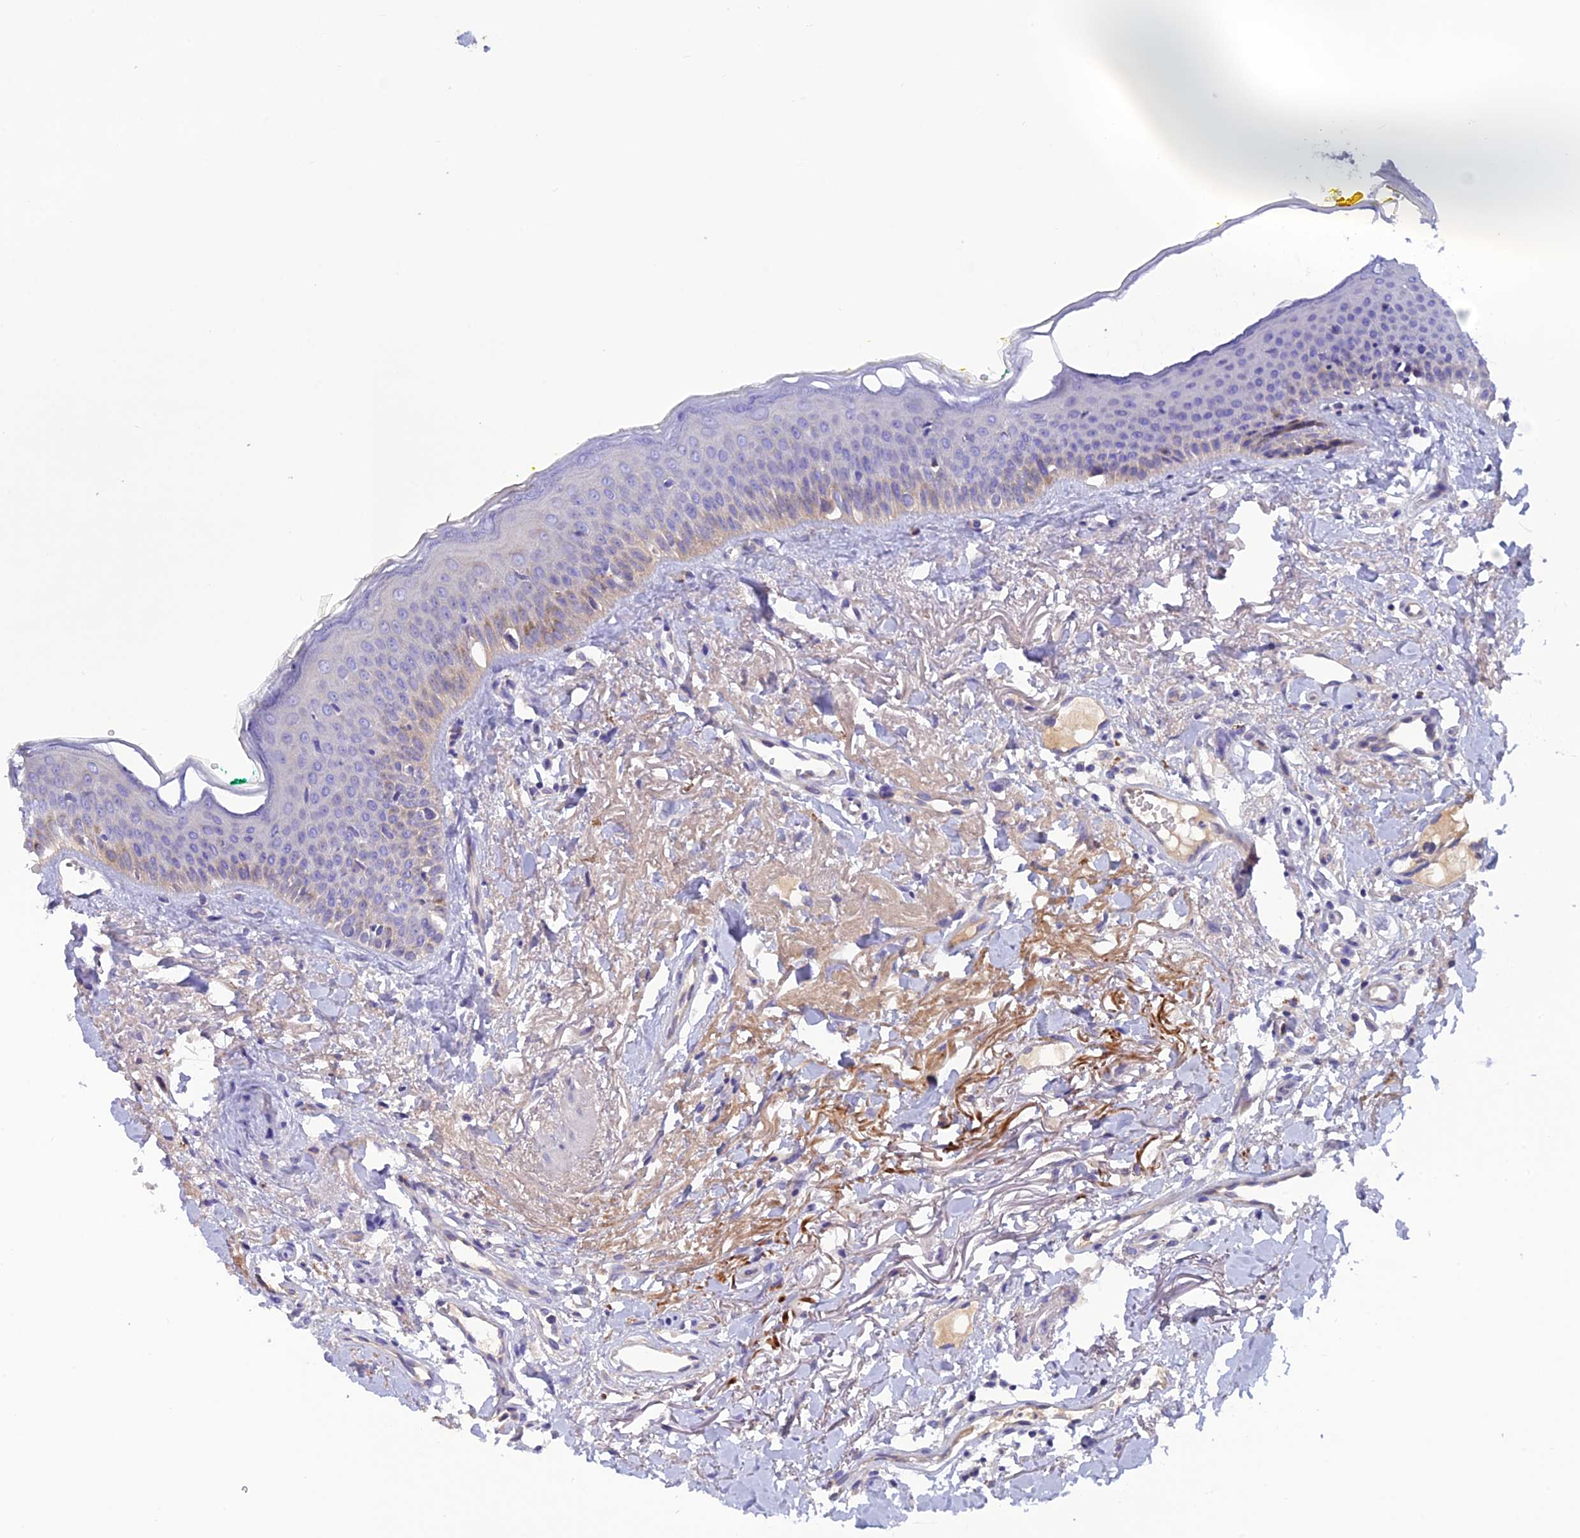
{"staining": {"intensity": "weak", "quantity": "<25%", "location": "cytoplasmic/membranous"}, "tissue": "oral mucosa", "cell_type": "Squamous epithelial cells", "image_type": "normal", "snomed": [{"axis": "morphology", "description": "Normal tissue, NOS"}, {"axis": "topography", "description": "Oral tissue"}], "caption": "Image shows no significant protein staining in squamous epithelial cells of normal oral mucosa.", "gene": "PZP", "patient": {"sex": "female", "age": 70}}